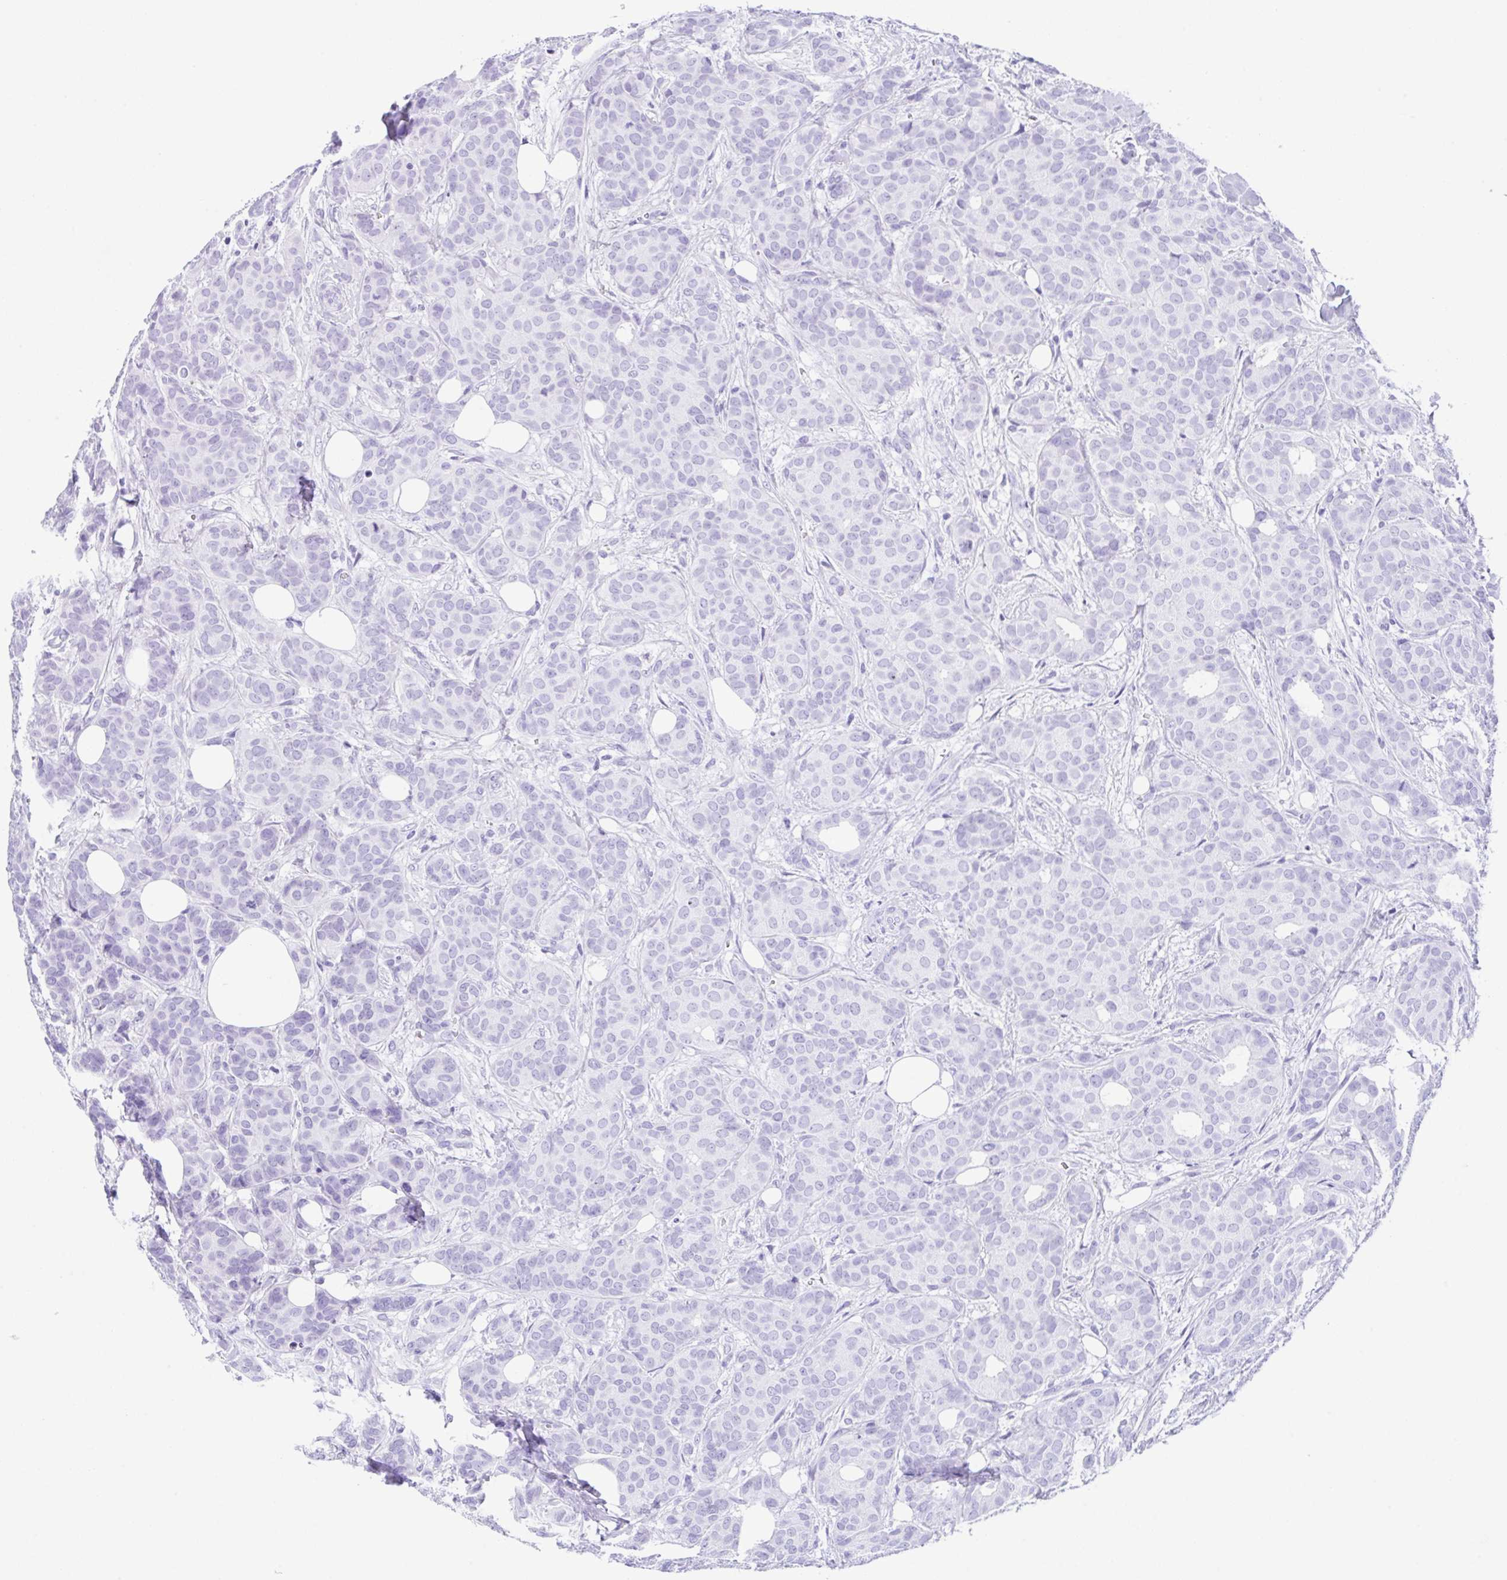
{"staining": {"intensity": "negative", "quantity": "none", "location": "none"}, "tissue": "breast cancer", "cell_type": "Tumor cells", "image_type": "cancer", "snomed": [{"axis": "morphology", "description": "Duct carcinoma"}, {"axis": "topography", "description": "Breast"}], "caption": "DAB immunohistochemical staining of breast cancer (infiltrating ductal carcinoma) displays no significant expression in tumor cells.", "gene": "CPA1", "patient": {"sex": "female", "age": 70}}